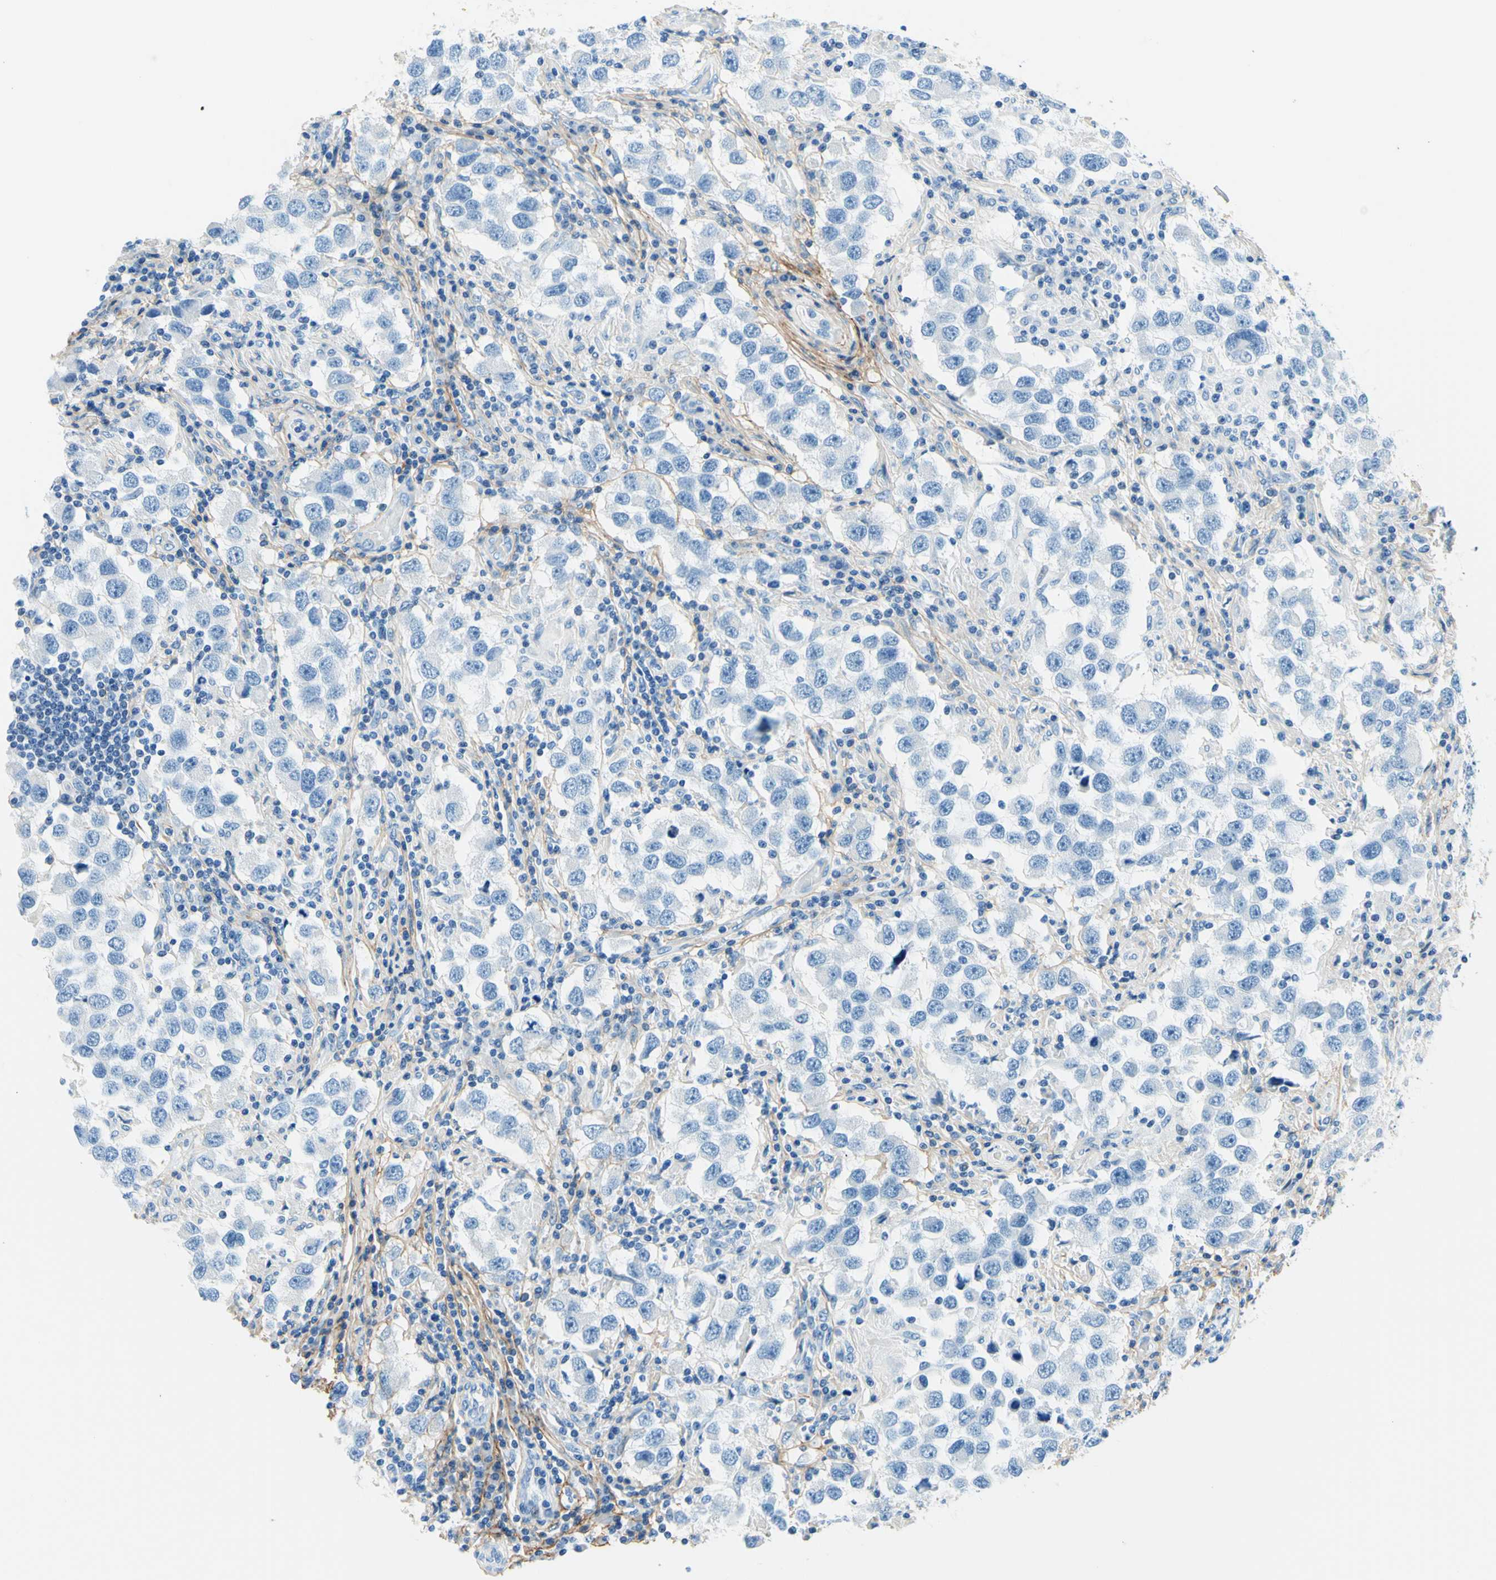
{"staining": {"intensity": "negative", "quantity": "none", "location": "none"}, "tissue": "testis cancer", "cell_type": "Tumor cells", "image_type": "cancer", "snomed": [{"axis": "morphology", "description": "Carcinoma, Embryonal, NOS"}, {"axis": "topography", "description": "Testis"}], "caption": "High power microscopy micrograph of an immunohistochemistry (IHC) photomicrograph of testis cancer, revealing no significant expression in tumor cells.", "gene": "MFAP5", "patient": {"sex": "male", "age": 21}}